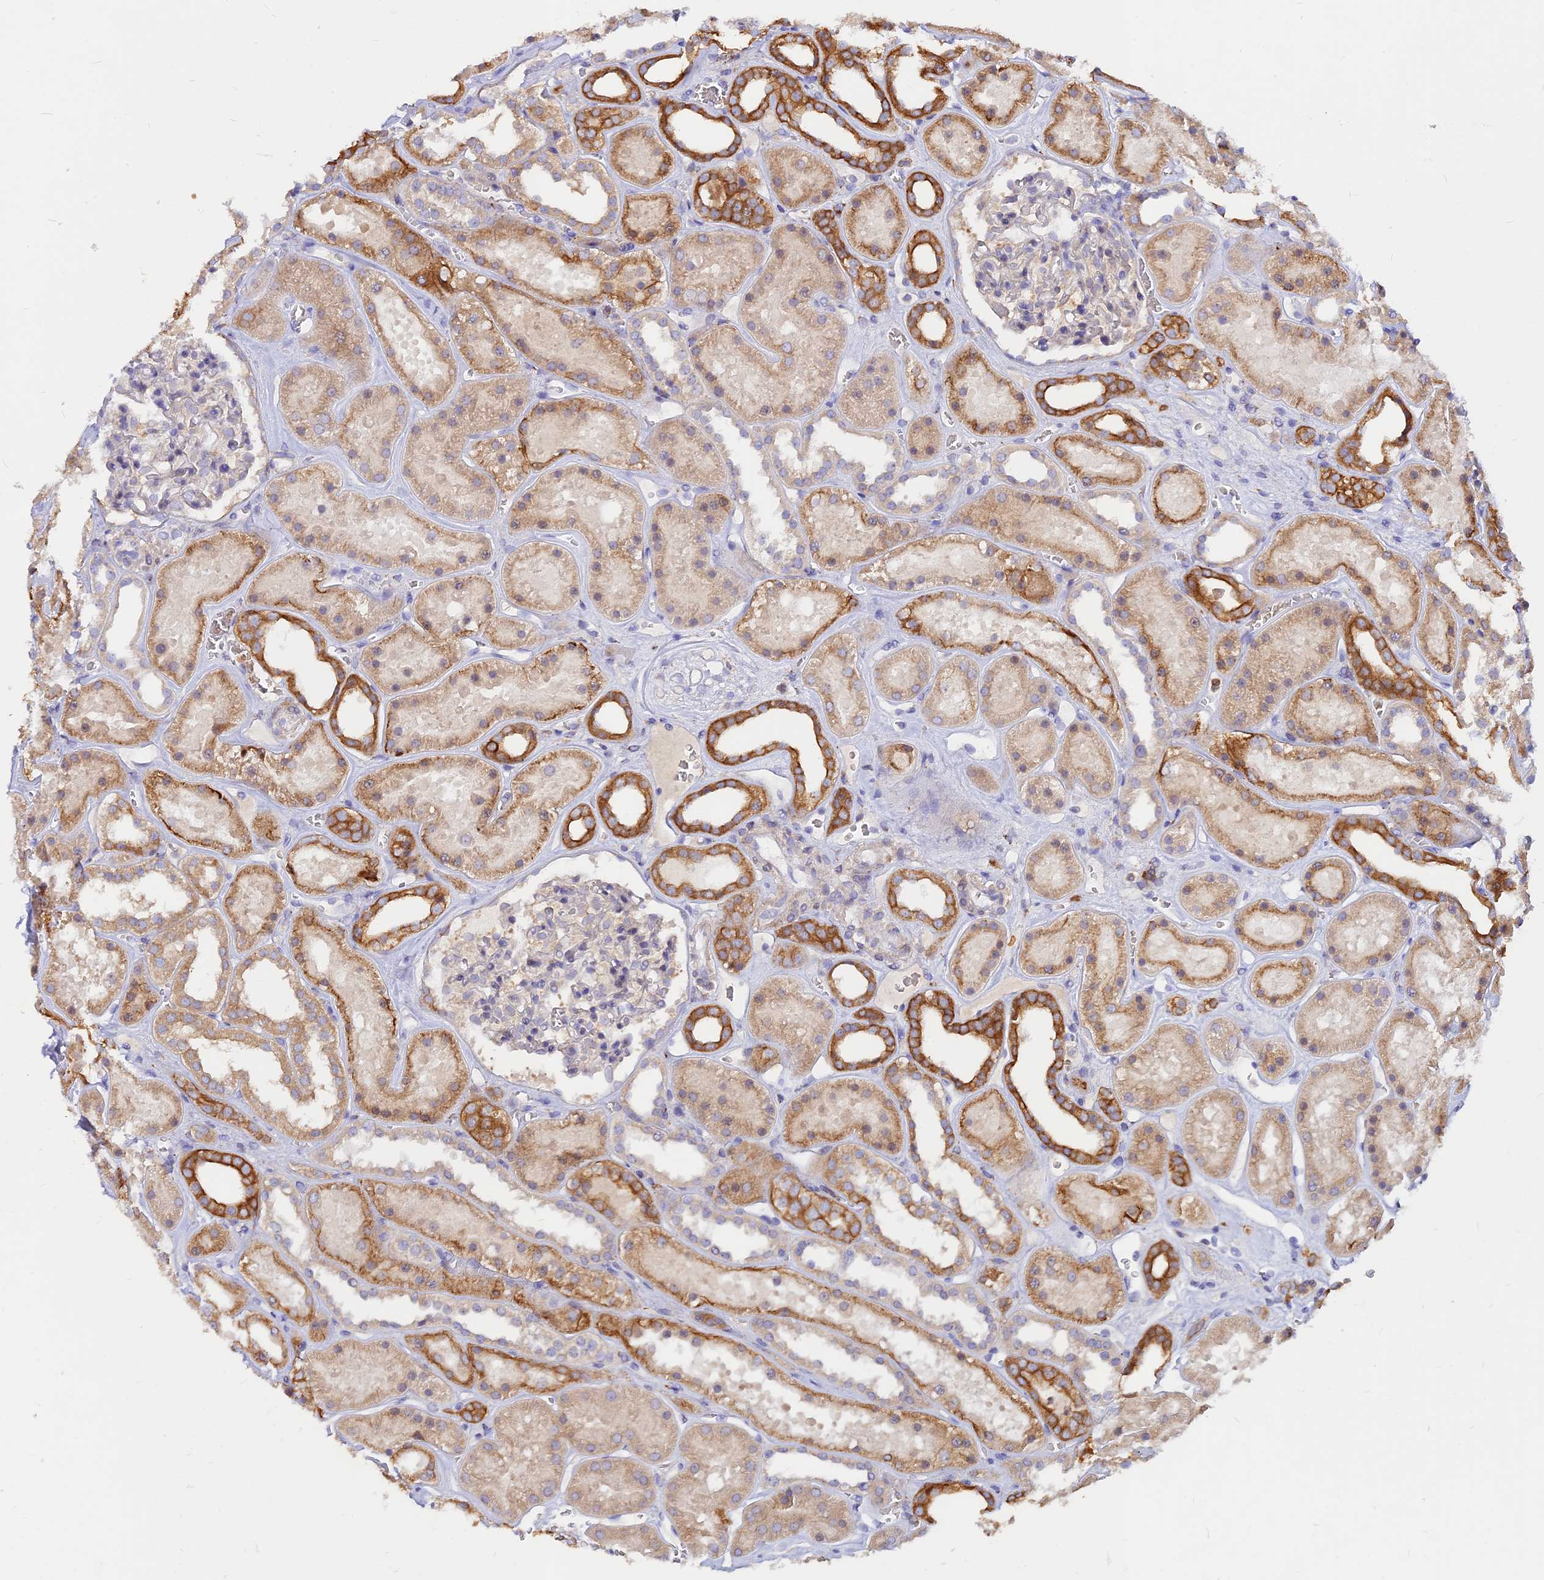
{"staining": {"intensity": "negative", "quantity": "none", "location": "none"}, "tissue": "kidney", "cell_type": "Cells in glomeruli", "image_type": "normal", "snomed": [{"axis": "morphology", "description": "Normal tissue, NOS"}, {"axis": "topography", "description": "Kidney"}], "caption": "IHC of unremarkable human kidney exhibits no expression in cells in glomeruli.", "gene": "DENND2D", "patient": {"sex": "female", "age": 41}}